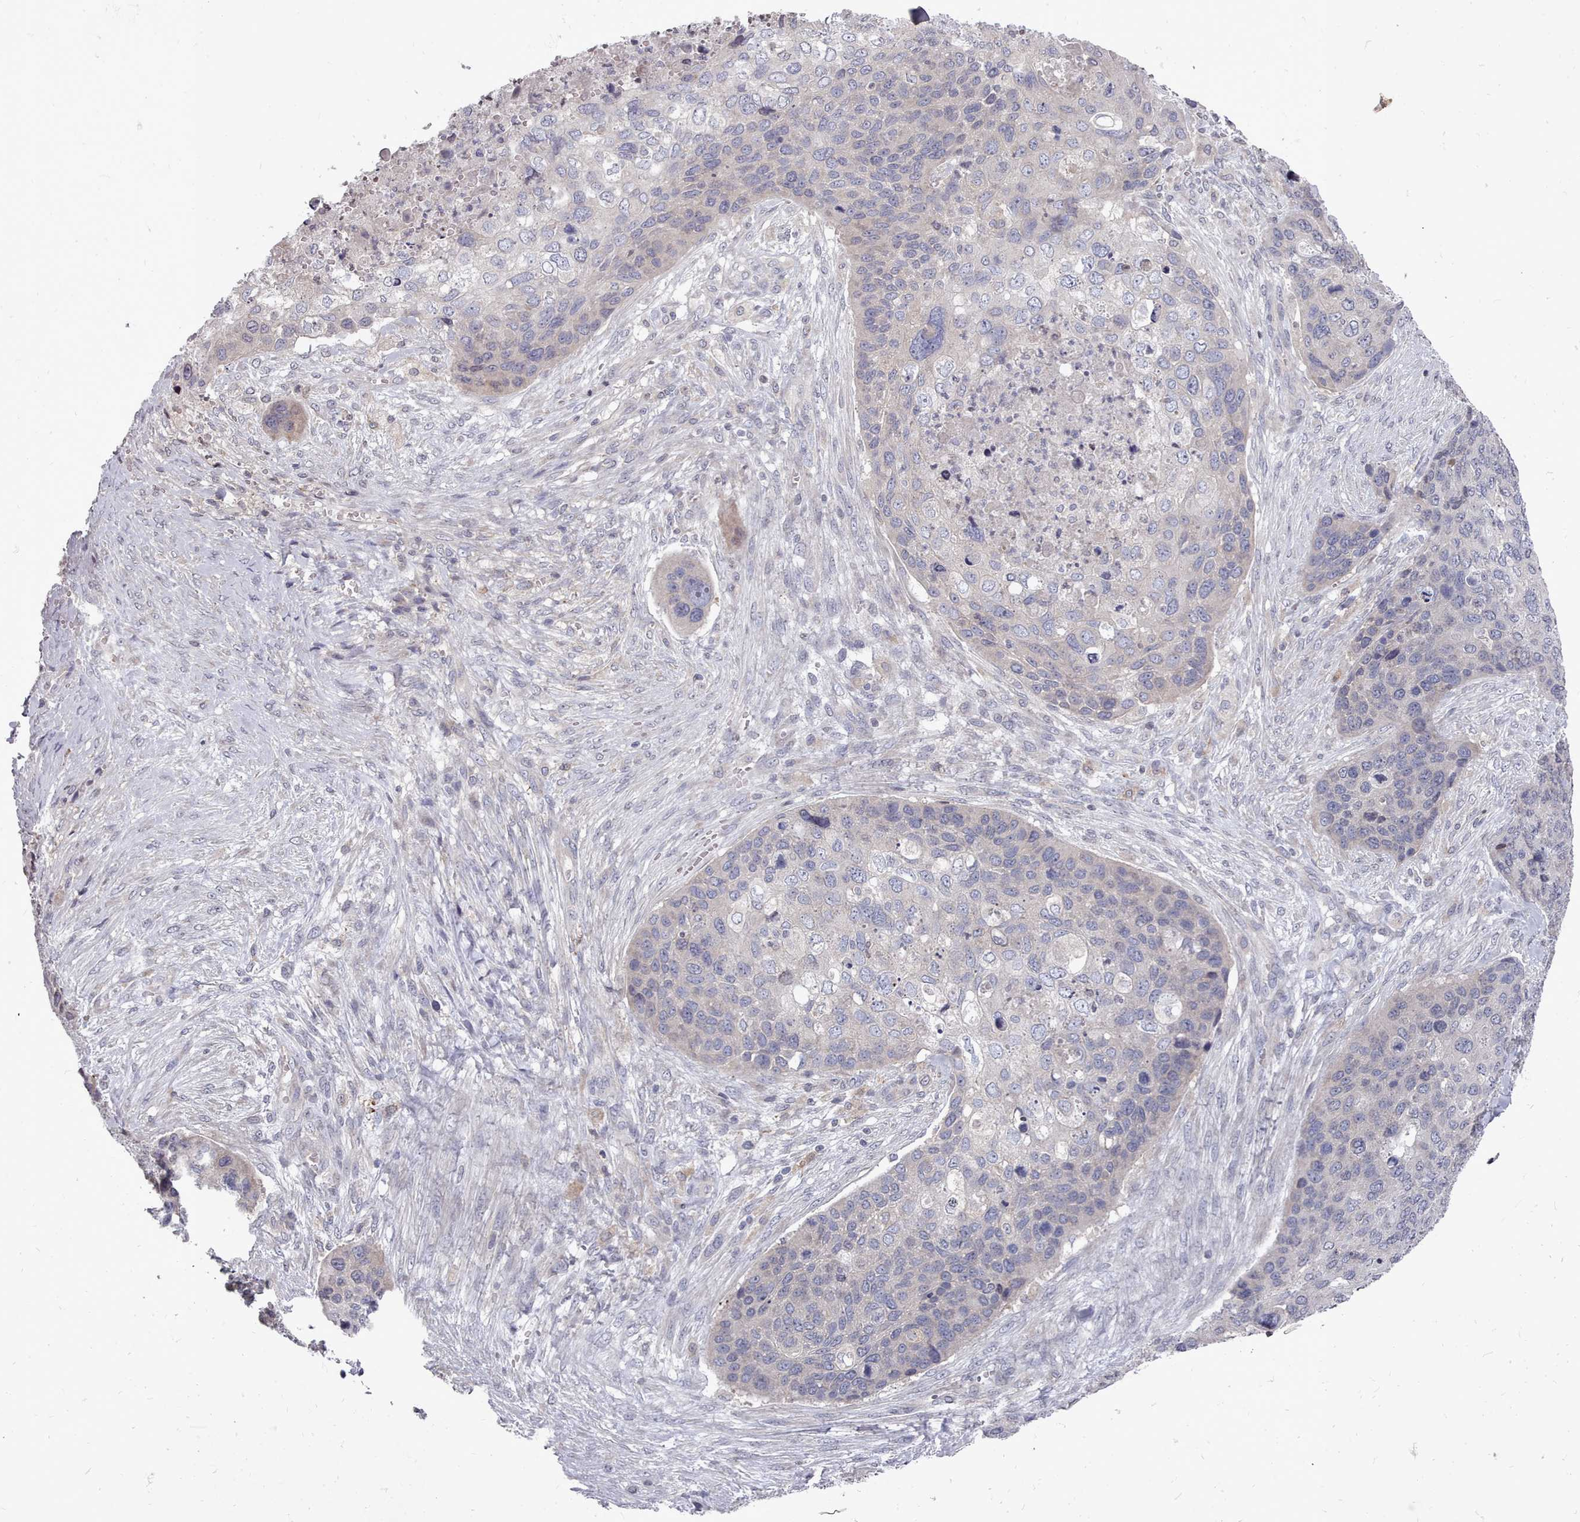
{"staining": {"intensity": "negative", "quantity": "none", "location": "none"}, "tissue": "skin cancer", "cell_type": "Tumor cells", "image_type": "cancer", "snomed": [{"axis": "morphology", "description": "Basal cell carcinoma"}, {"axis": "topography", "description": "Skin"}], "caption": "A photomicrograph of skin basal cell carcinoma stained for a protein demonstrates no brown staining in tumor cells.", "gene": "ACKR3", "patient": {"sex": "female", "age": 74}}